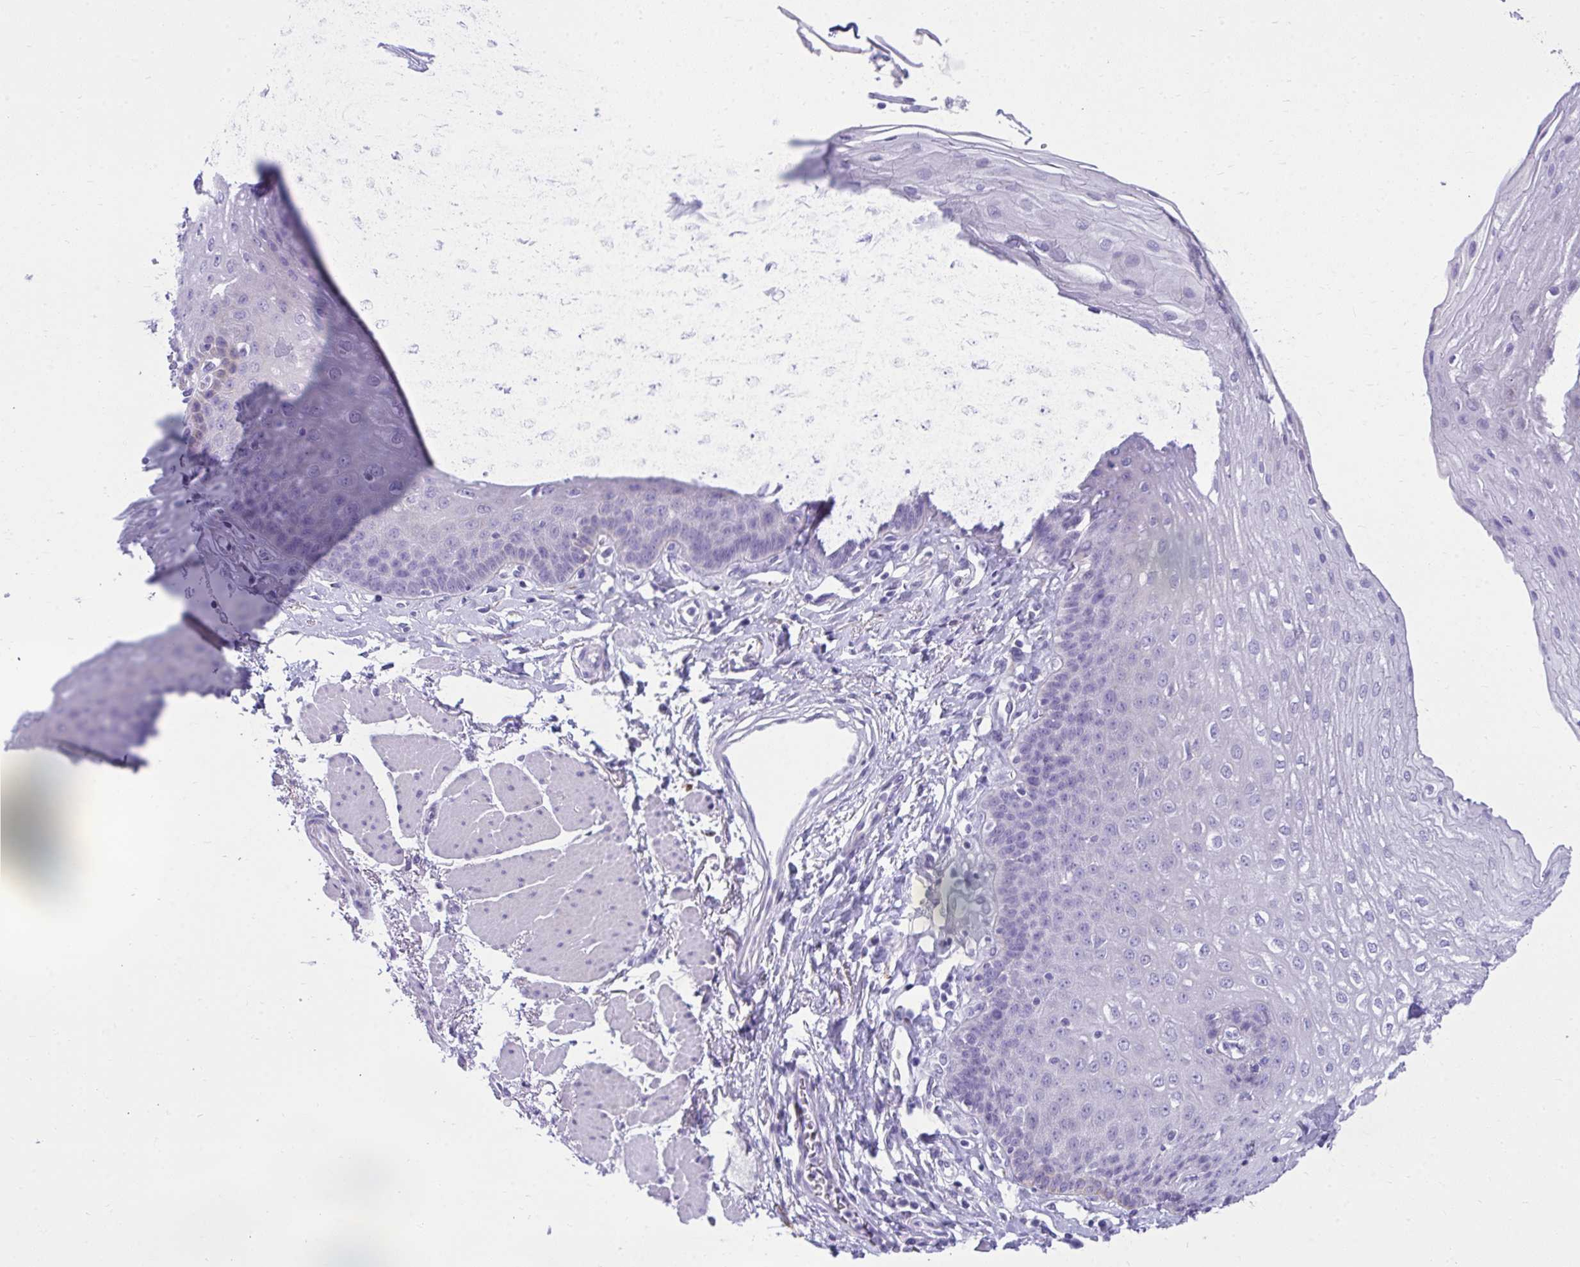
{"staining": {"intensity": "weak", "quantity": "<25%", "location": "cytoplasmic/membranous"}, "tissue": "esophagus", "cell_type": "Squamous epithelial cells", "image_type": "normal", "snomed": [{"axis": "morphology", "description": "Normal tissue, NOS"}, {"axis": "topography", "description": "Esophagus"}], "caption": "Micrograph shows no protein expression in squamous epithelial cells of benign esophagus.", "gene": "AIG1", "patient": {"sex": "female", "age": 81}}